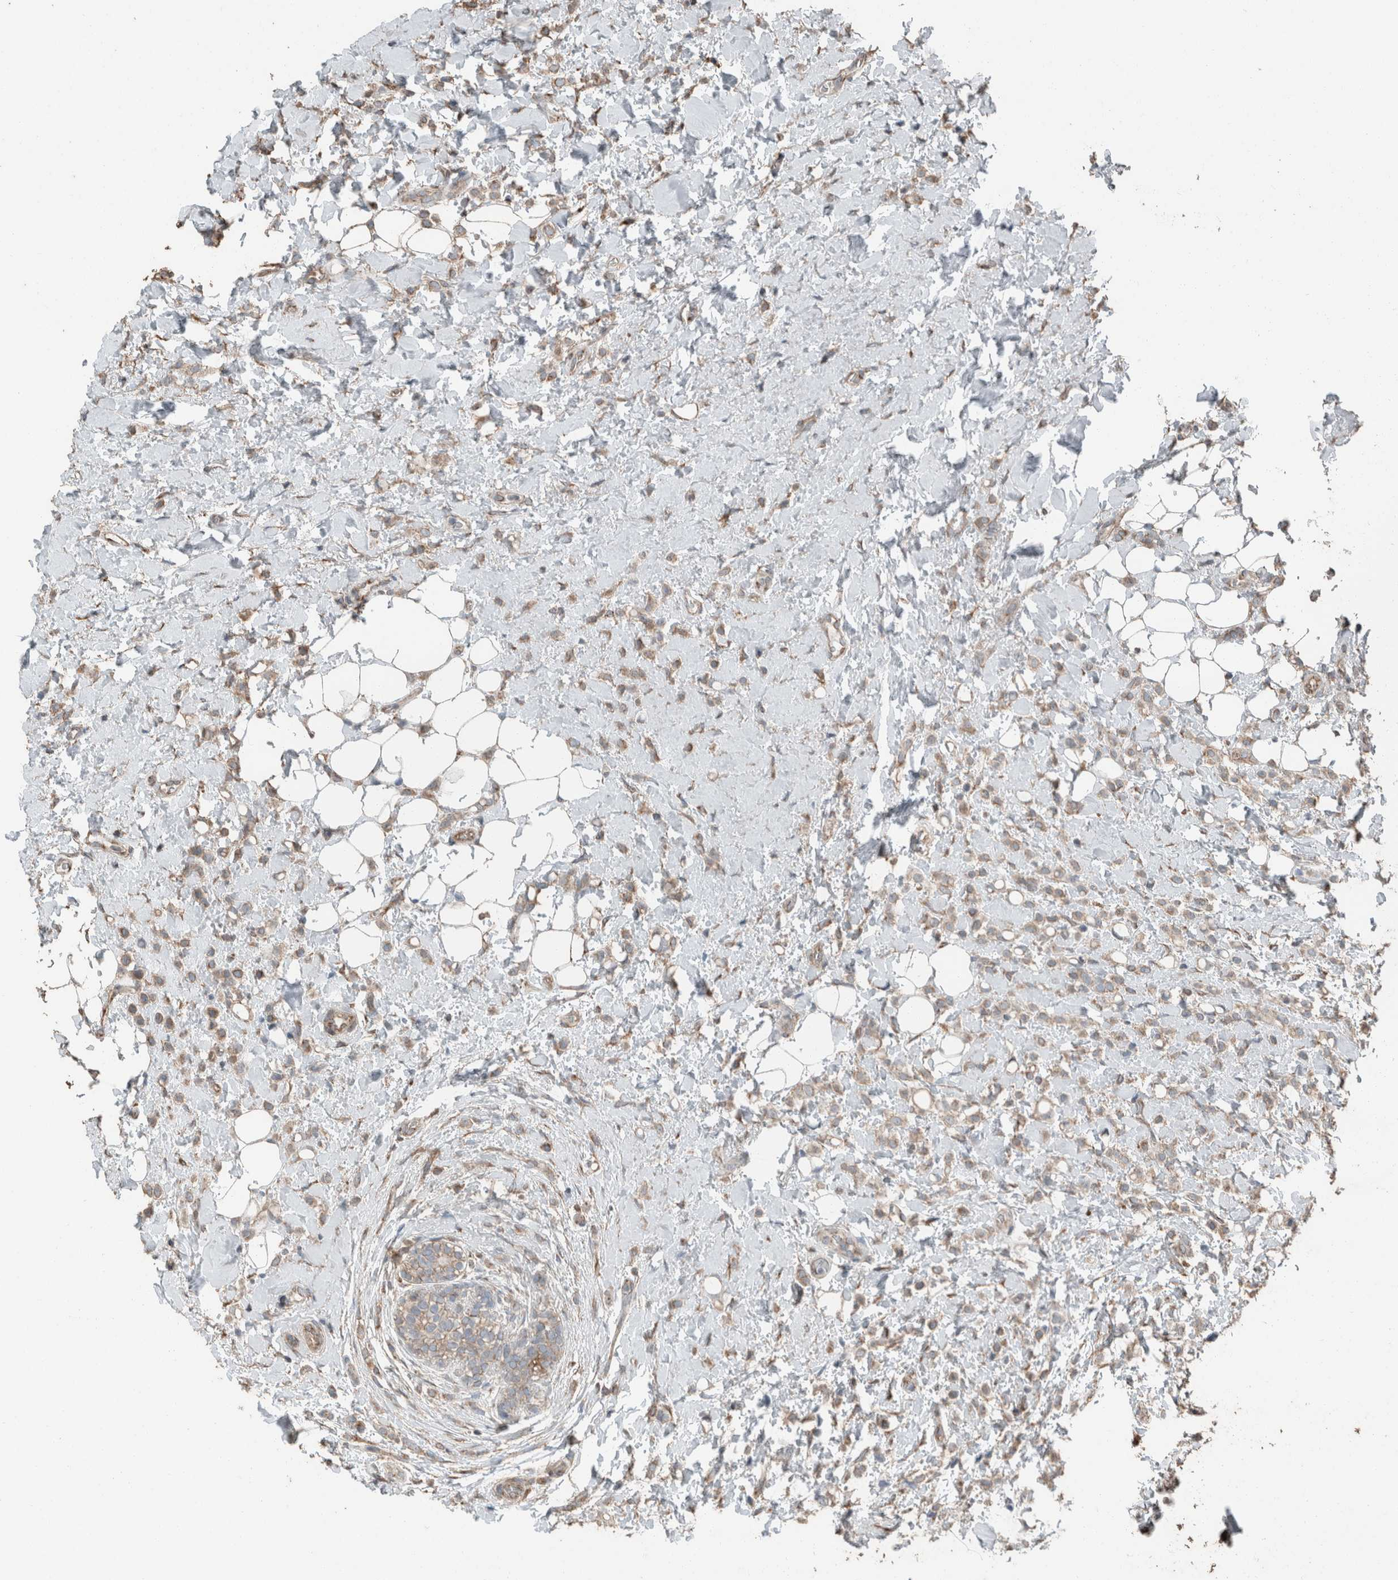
{"staining": {"intensity": "moderate", "quantity": ">75%", "location": "cytoplasmic/membranous"}, "tissue": "breast cancer", "cell_type": "Tumor cells", "image_type": "cancer", "snomed": [{"axis": "morphology", "description": "Normal tissue, NOS"}, {"axis": "morphology", "description": "Lobular carcinoma"}, {"axis": "topography", "description": "Breast"}], "caption": "A brown stain labels moderate cytoplasmic/membranous positivity of a protein in human lobular carcinoma (breast) tumor cells. The staining was performed using DAB (3,3'-diaminobenzidine) to visualize the protein expression in brown, while the nuclei were stained in blue with hematoxylin (Magnification: 20x).", "gene": "ACVR2B", "patient": {"sex": "female", "age": 50}}